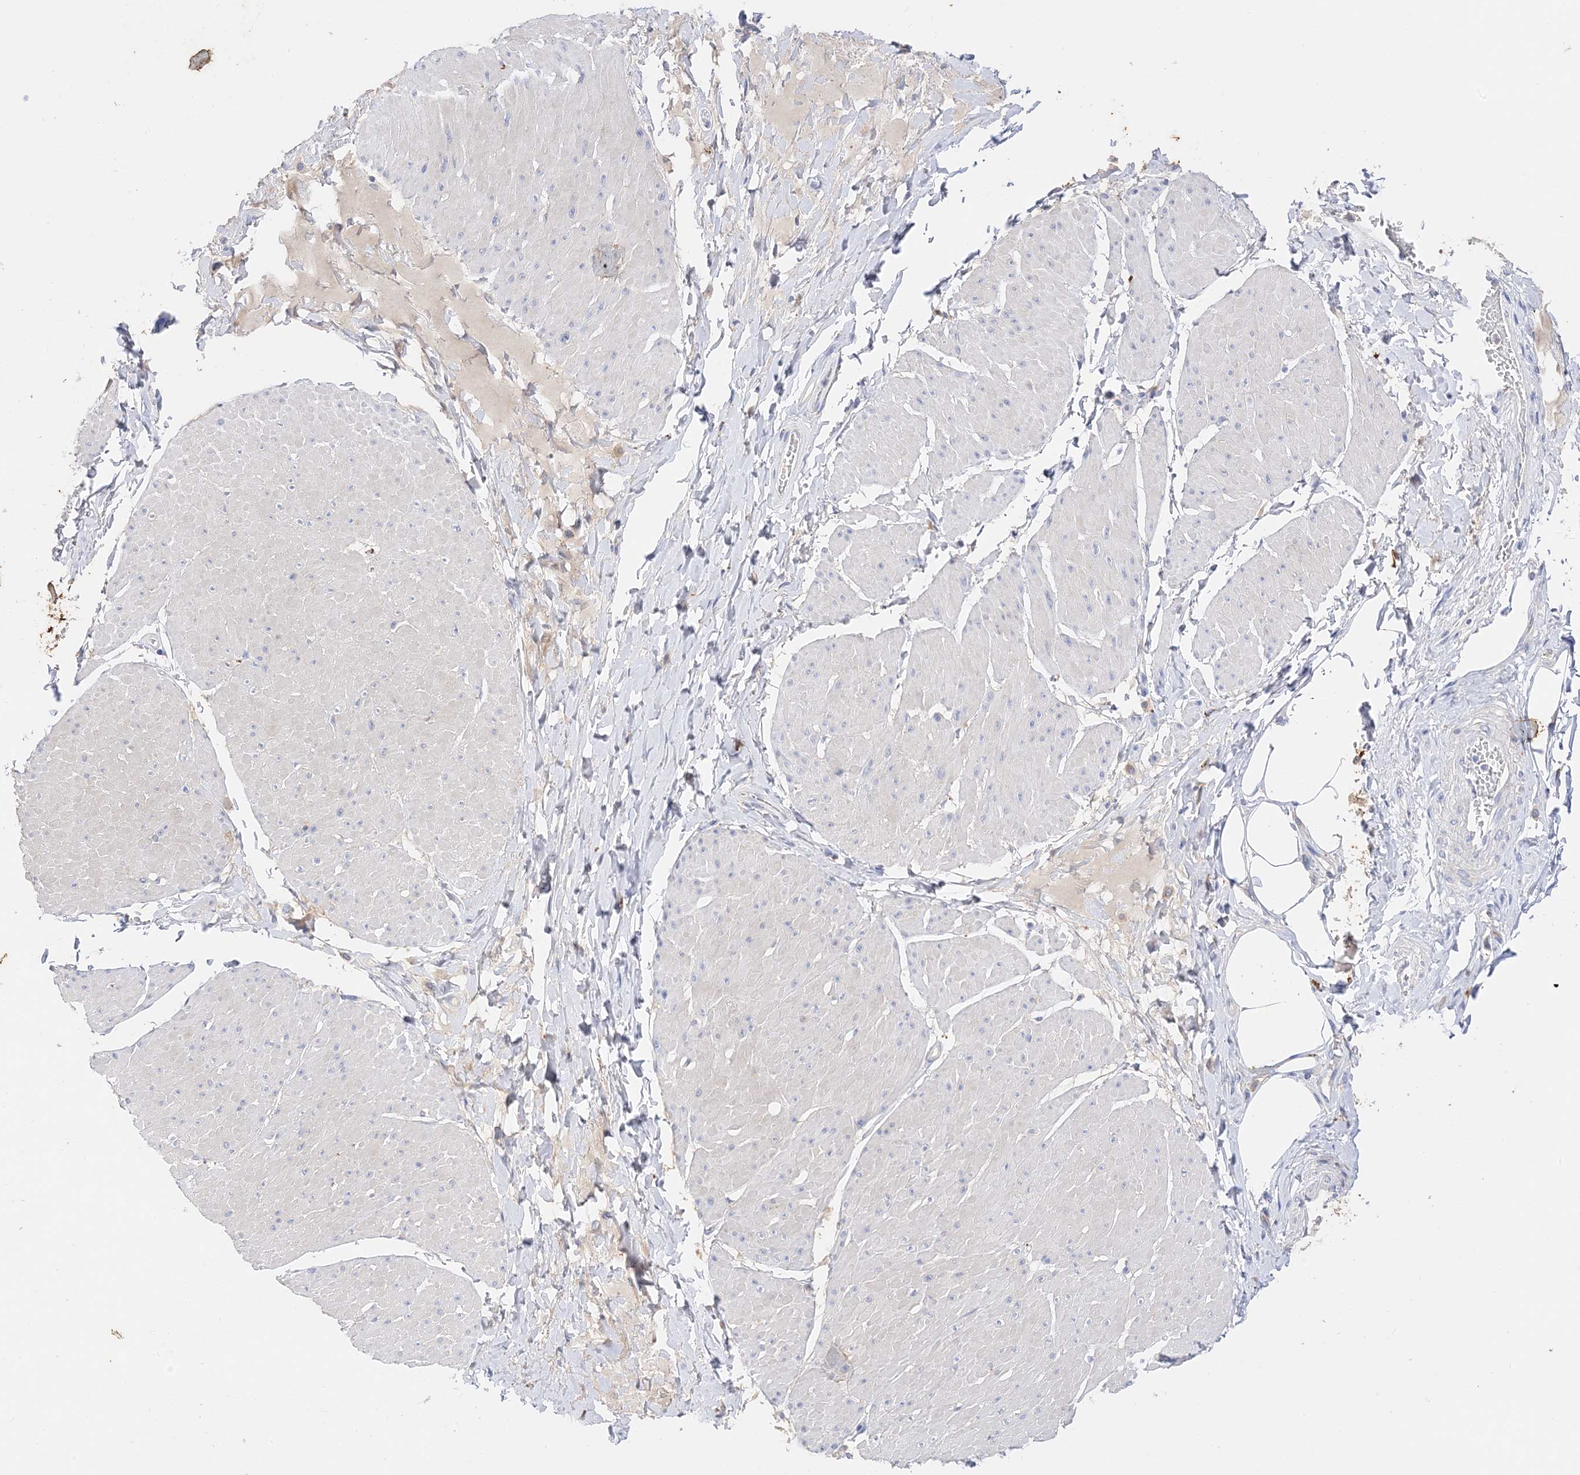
{"staining": {"intensity": "negative", "quantity": "none", "location": "none"}, "tissue": "smooth muscle", "cell_type": "Smooth muscle cells", "image_type": "normal", "snomed": [{"axis": "morphology", "description": "Urothelial carcinoma, High grade"}, {"axis": "topography", "description": "Urinary bladder"}], "caption": "High power microscopy micrograph of an immunohistochemistry (IHC) photomicrograph of benign smooth muscle, revealing no significant expression in smooth muscle cells.", "gene": "ARV1", "patient": {"sex": "male", "age": 46}}